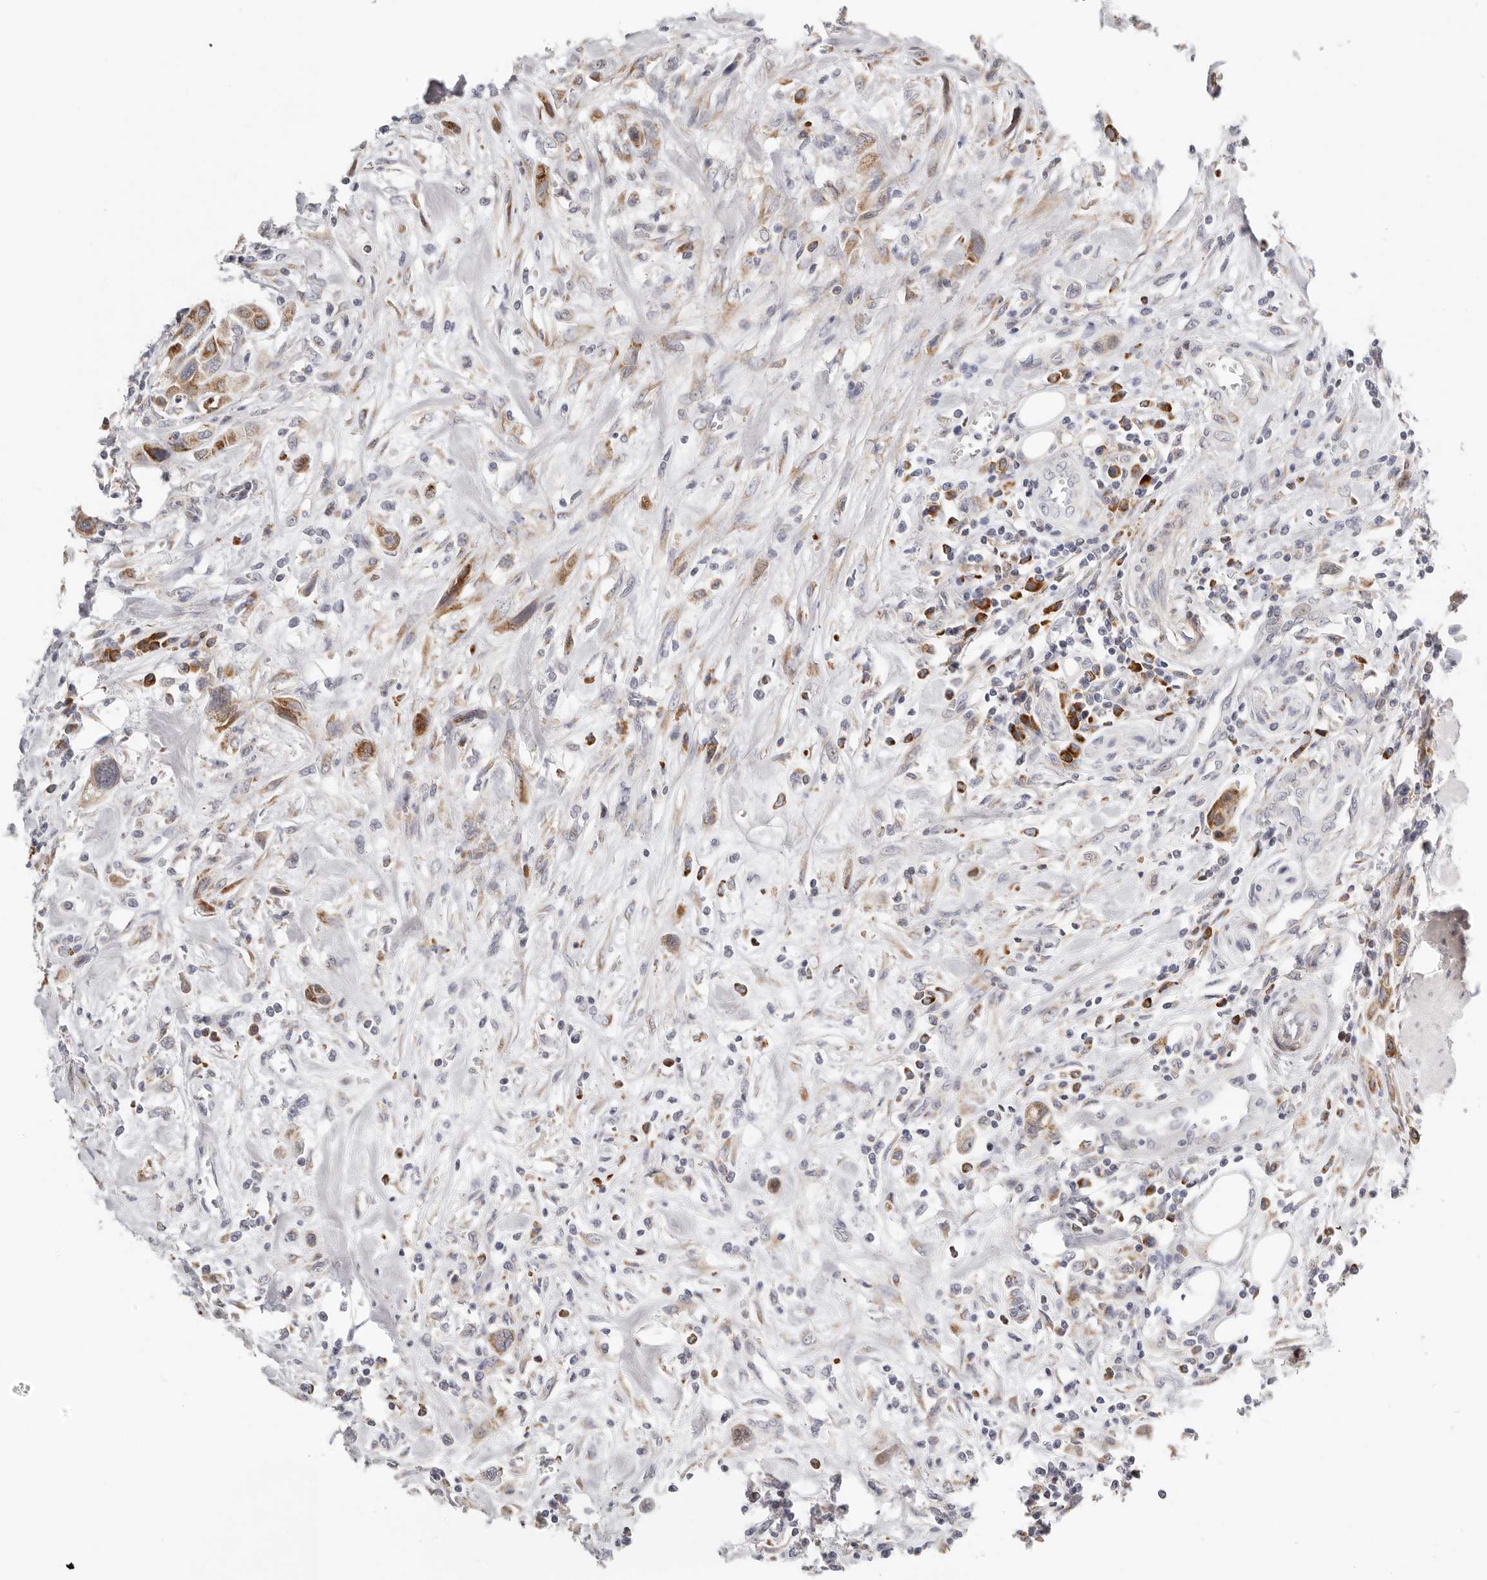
{"staining": {"intensity": "moderate", "quantity": ">75%", "location": "cytoplasmic/membranous"}, "tissue": "urothelial cancer", "cell_type": "Tumor cells", "image_type": "cancer", "snomed": [{"axis": "morphology", "description": "Urothelial carcinoma, High grade"}, {"axis": "topography", "description": "Urinary bladder"}], "caption": "A brown stain labels moderate cytoplasmic/membranous positivity of a protein in urothelial carcinoma (high-grade) tumor cells.", "gene": "IL32", "patient": {"sex": "male", "age": 50}}